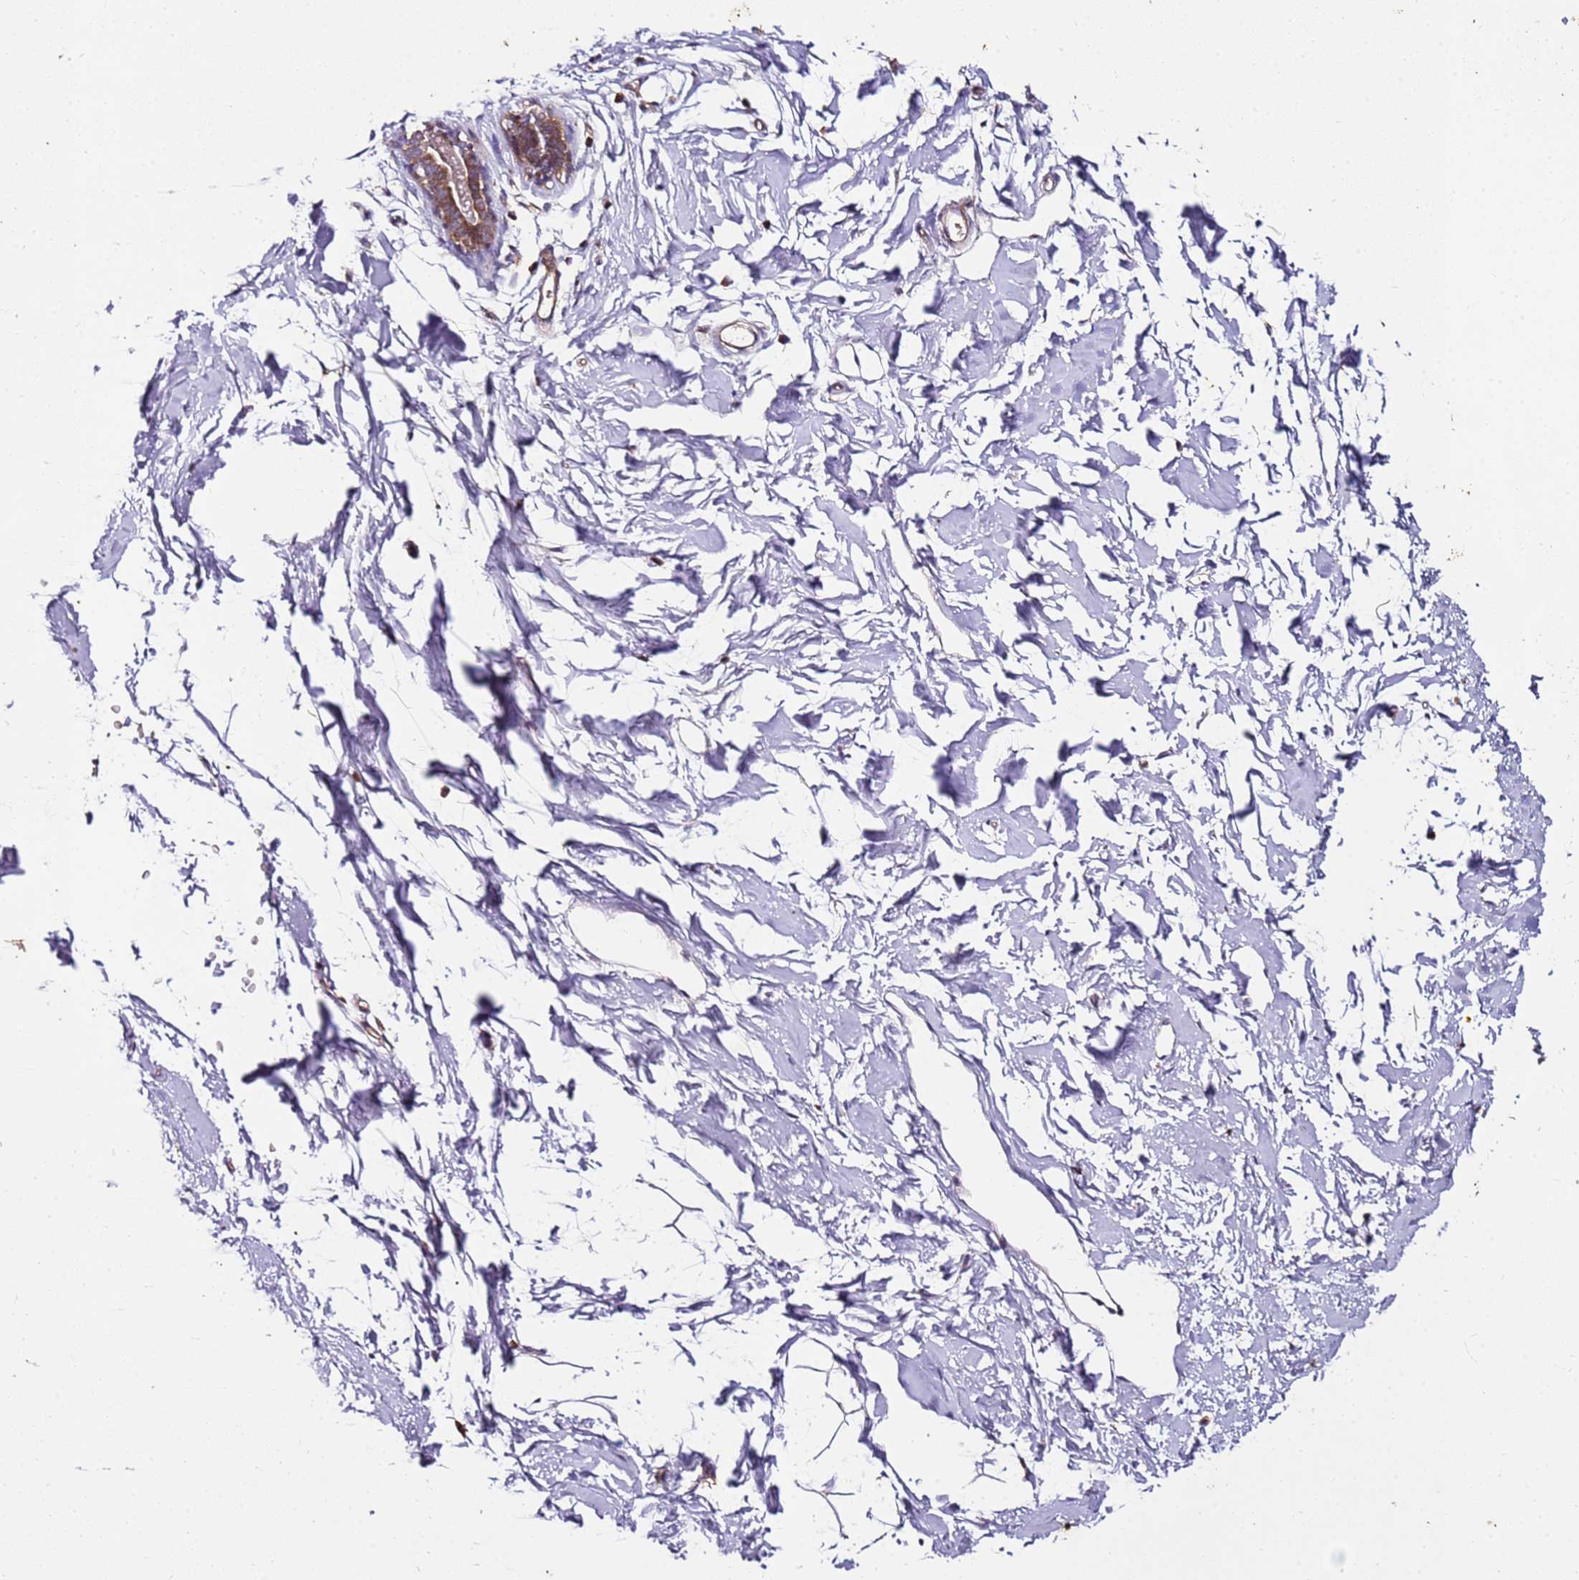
{"staining": {"intensity": "weak", "quantity": "<25%", "location": "cytoplasmic/membranous"}, "tissue": "adipose tissue", "cell_type": "Adipocytes", "image_type": "normal", "snomed": [{"axis": "morphology", "description": "Normal tissue, NOS"}, {"axis": "topography", "description": "Breast"}], "caption": "This is a micrograph of IHC staining of unremarkable adipose tissue, which shows no staining in adipocytes.", "gene": "KRTAP21", "patient": {"sex": "female", "age": 23}}